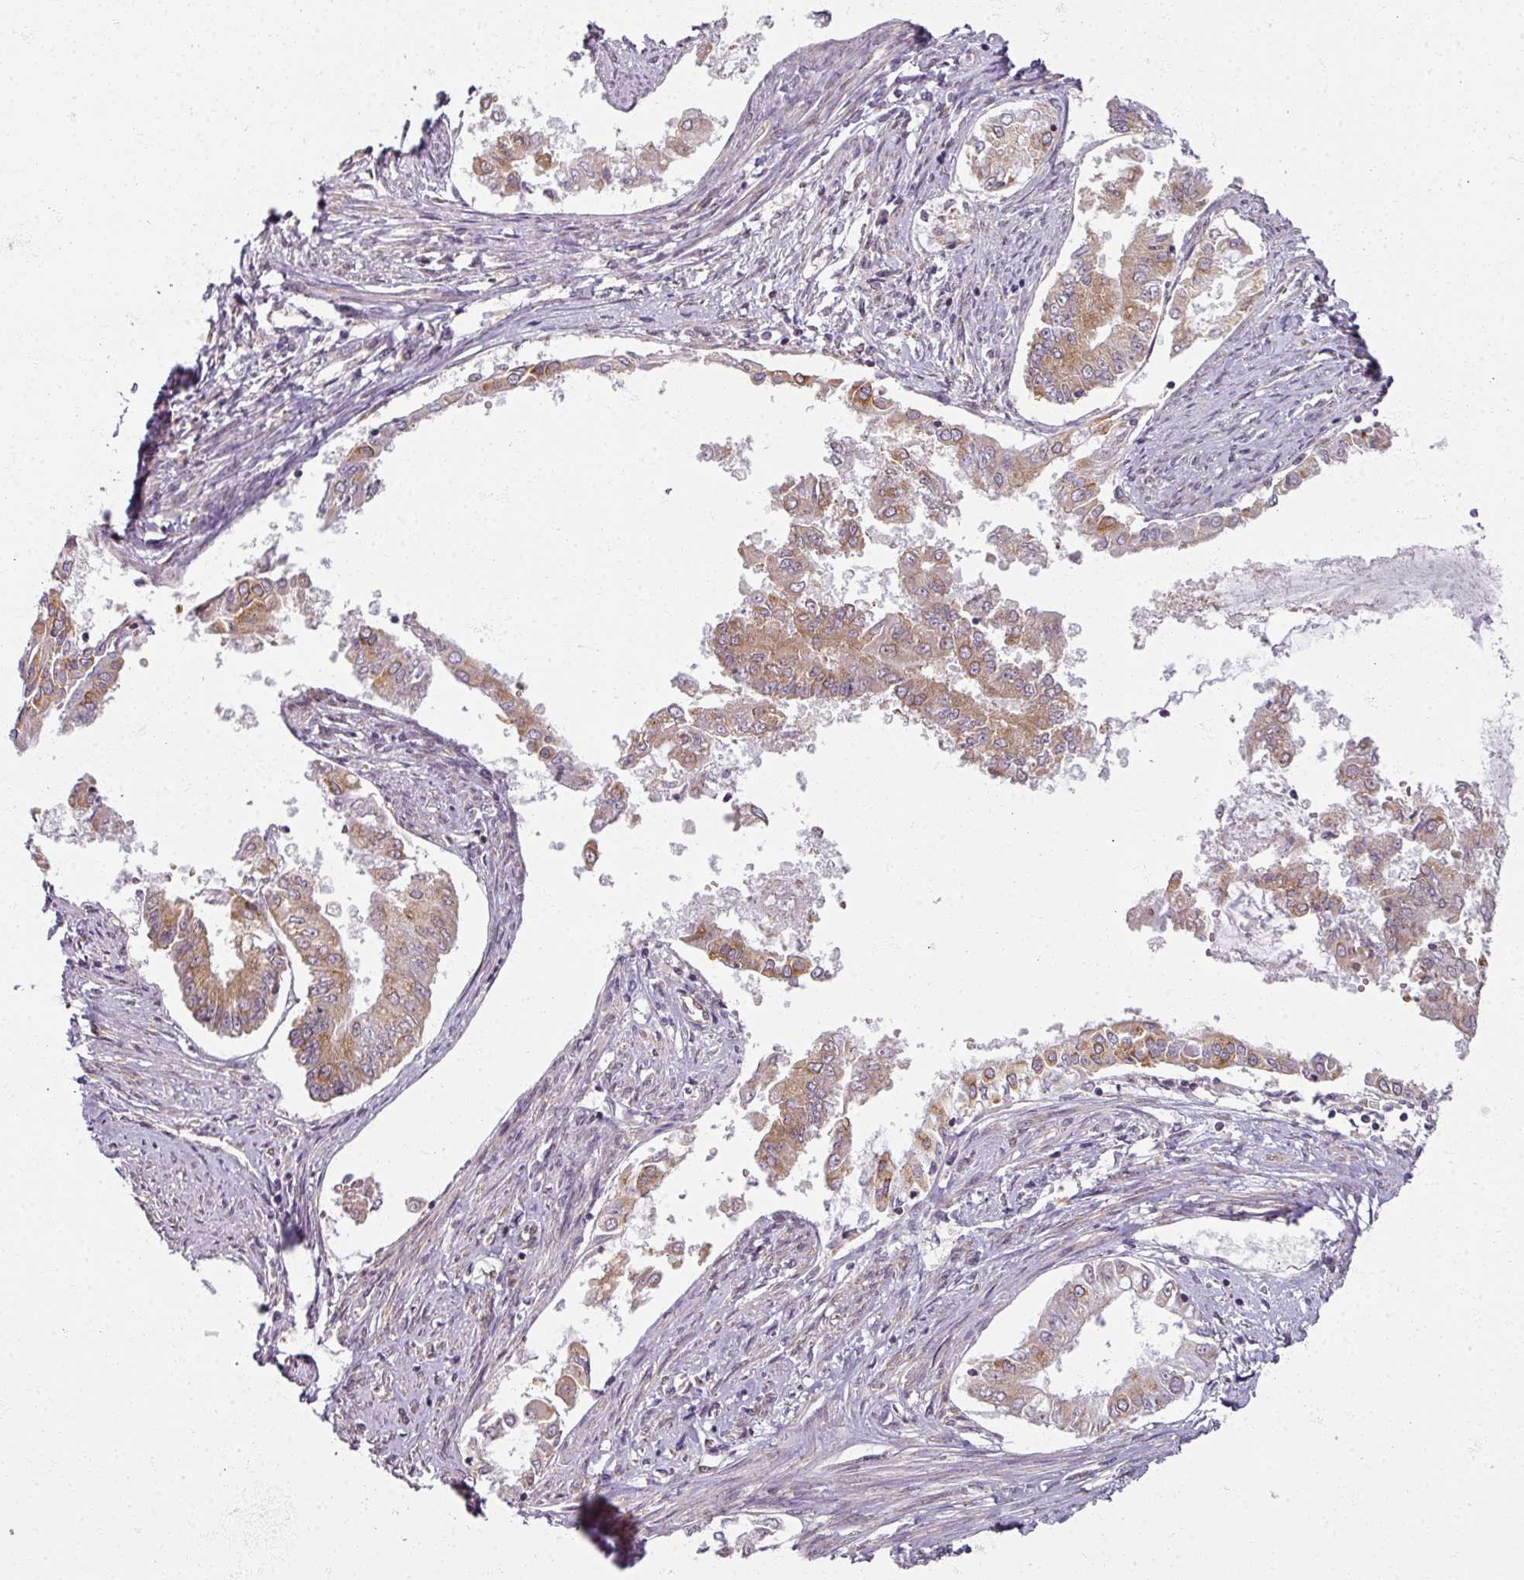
{"staining": {"intensity": "moderate", "quantity": "25%-75%", "location": "cytoplasmic/membranous"}, "tissue": "endometrial cancer", "cell_type": "Tumor cells", "image_type": "cancer", "snomed": [{"axis": "morphology", "description": "Adenocarcinoma, NOS"}, {"axis": "topography", "description": "Endometrium"}], "caption": "Protein staining of endometrial cancer (adenocarcinoma) tissue displays moderate cytoplasmic/membranous positivity in approximately 25%-75% of tumor cells.", "gene": "AGPAT4", "patient": {"sex": "female", "age": 76}}